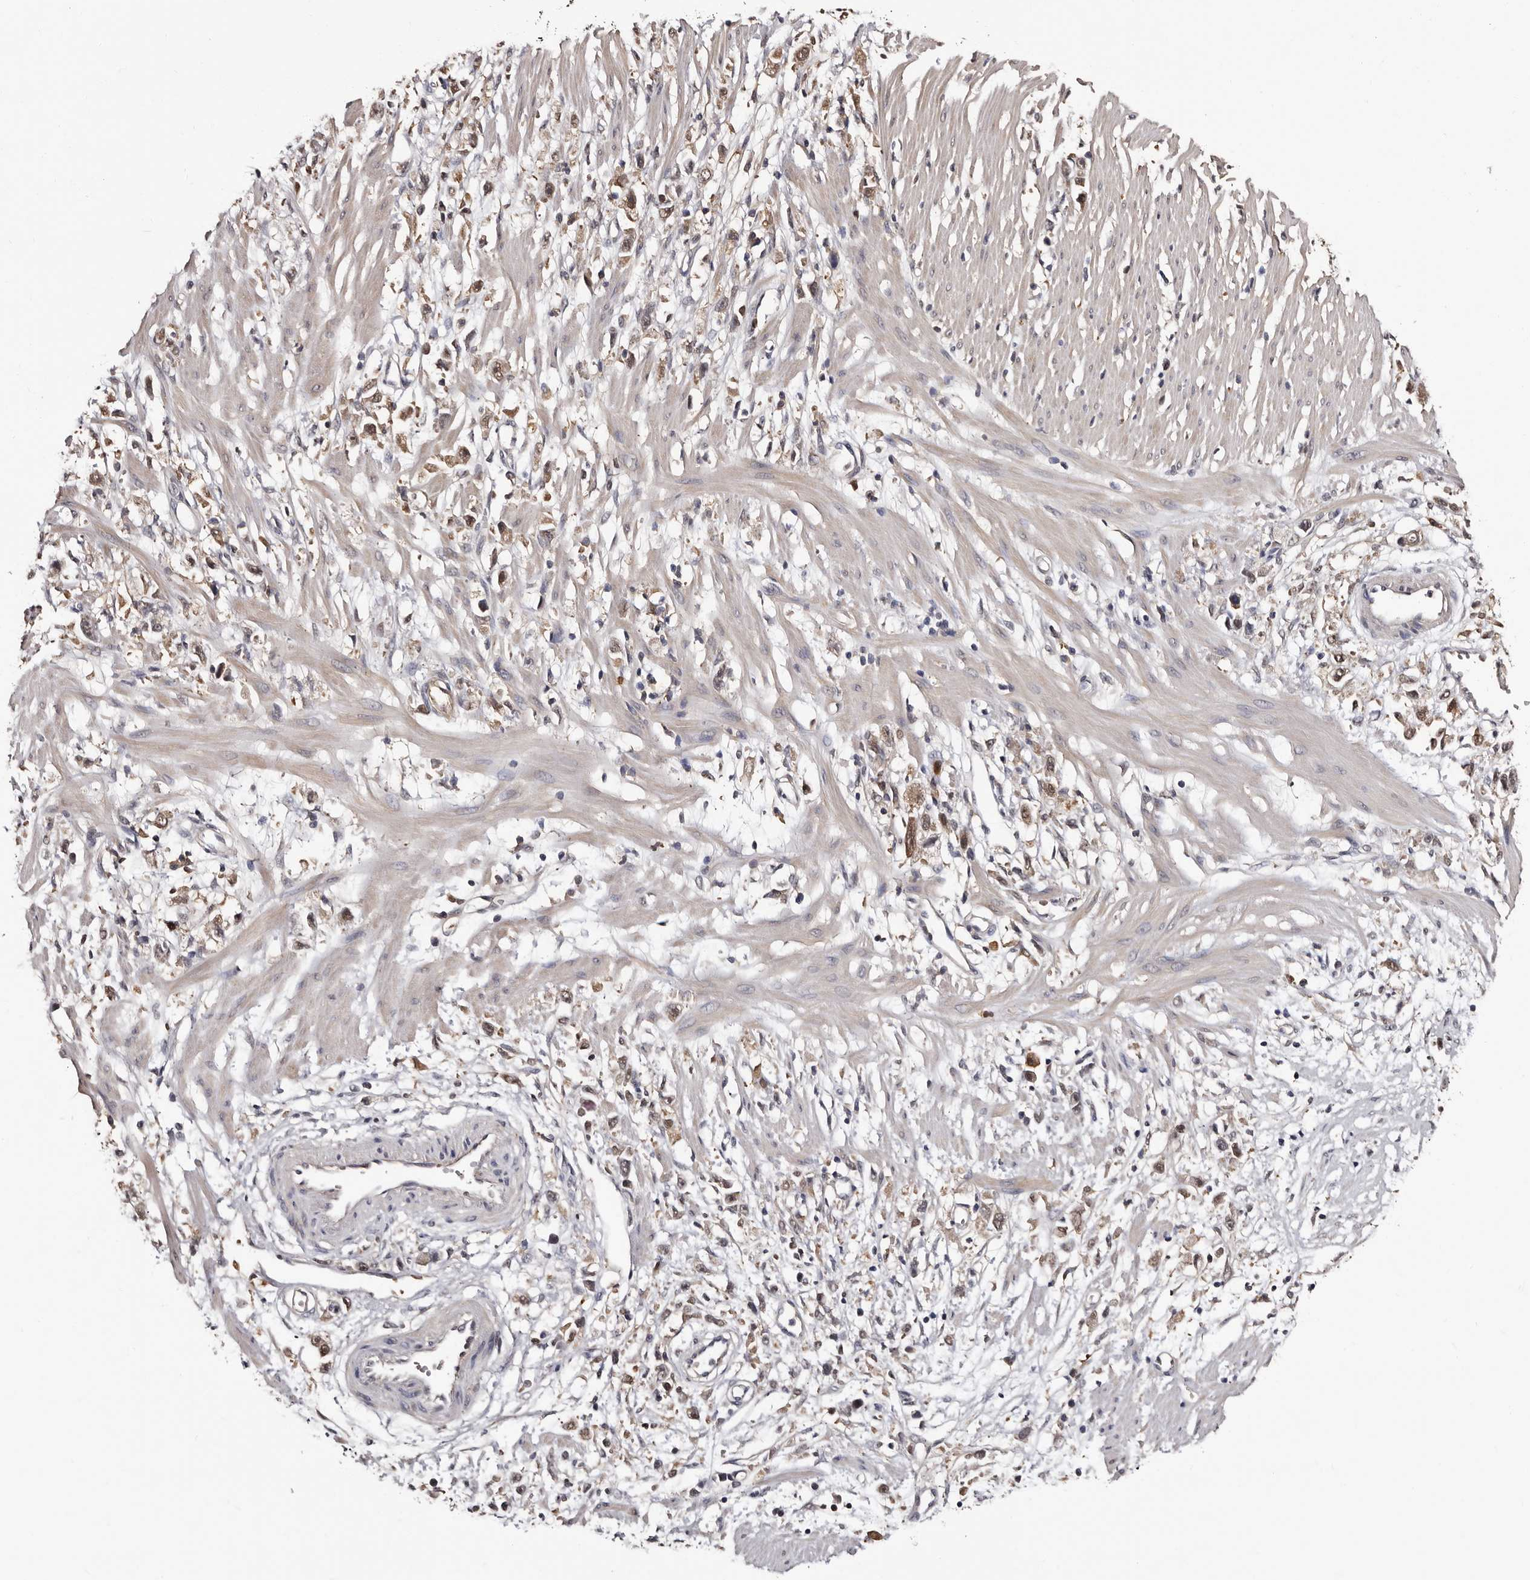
{"staining": {"intensity": "moderate", "quantity": ">75%", "location": "cytoplasmic/membranous"}, "tissue": "stomach cancer", "cell_type": "Tumor cells", "image_type": "cancer", "snomed": [{"axis": "morphology", "description": "Adenocarcinoma, NOS"}, {"axis": "topography", "description": "Stomach"}], "caption": "Immunohistochemical staining of stomach cancer (adenocarcinoma) displays medium levels of moderate cytoplasmic/membranous positivity in about >75% of tumor cells. The staining is performed using DAB brown chromogen to label protein expression. The nuclei are counter-stained blue using hematoxylin.", "gene": "DNPH1", "patient": {"sex": "female", "age": 59}}